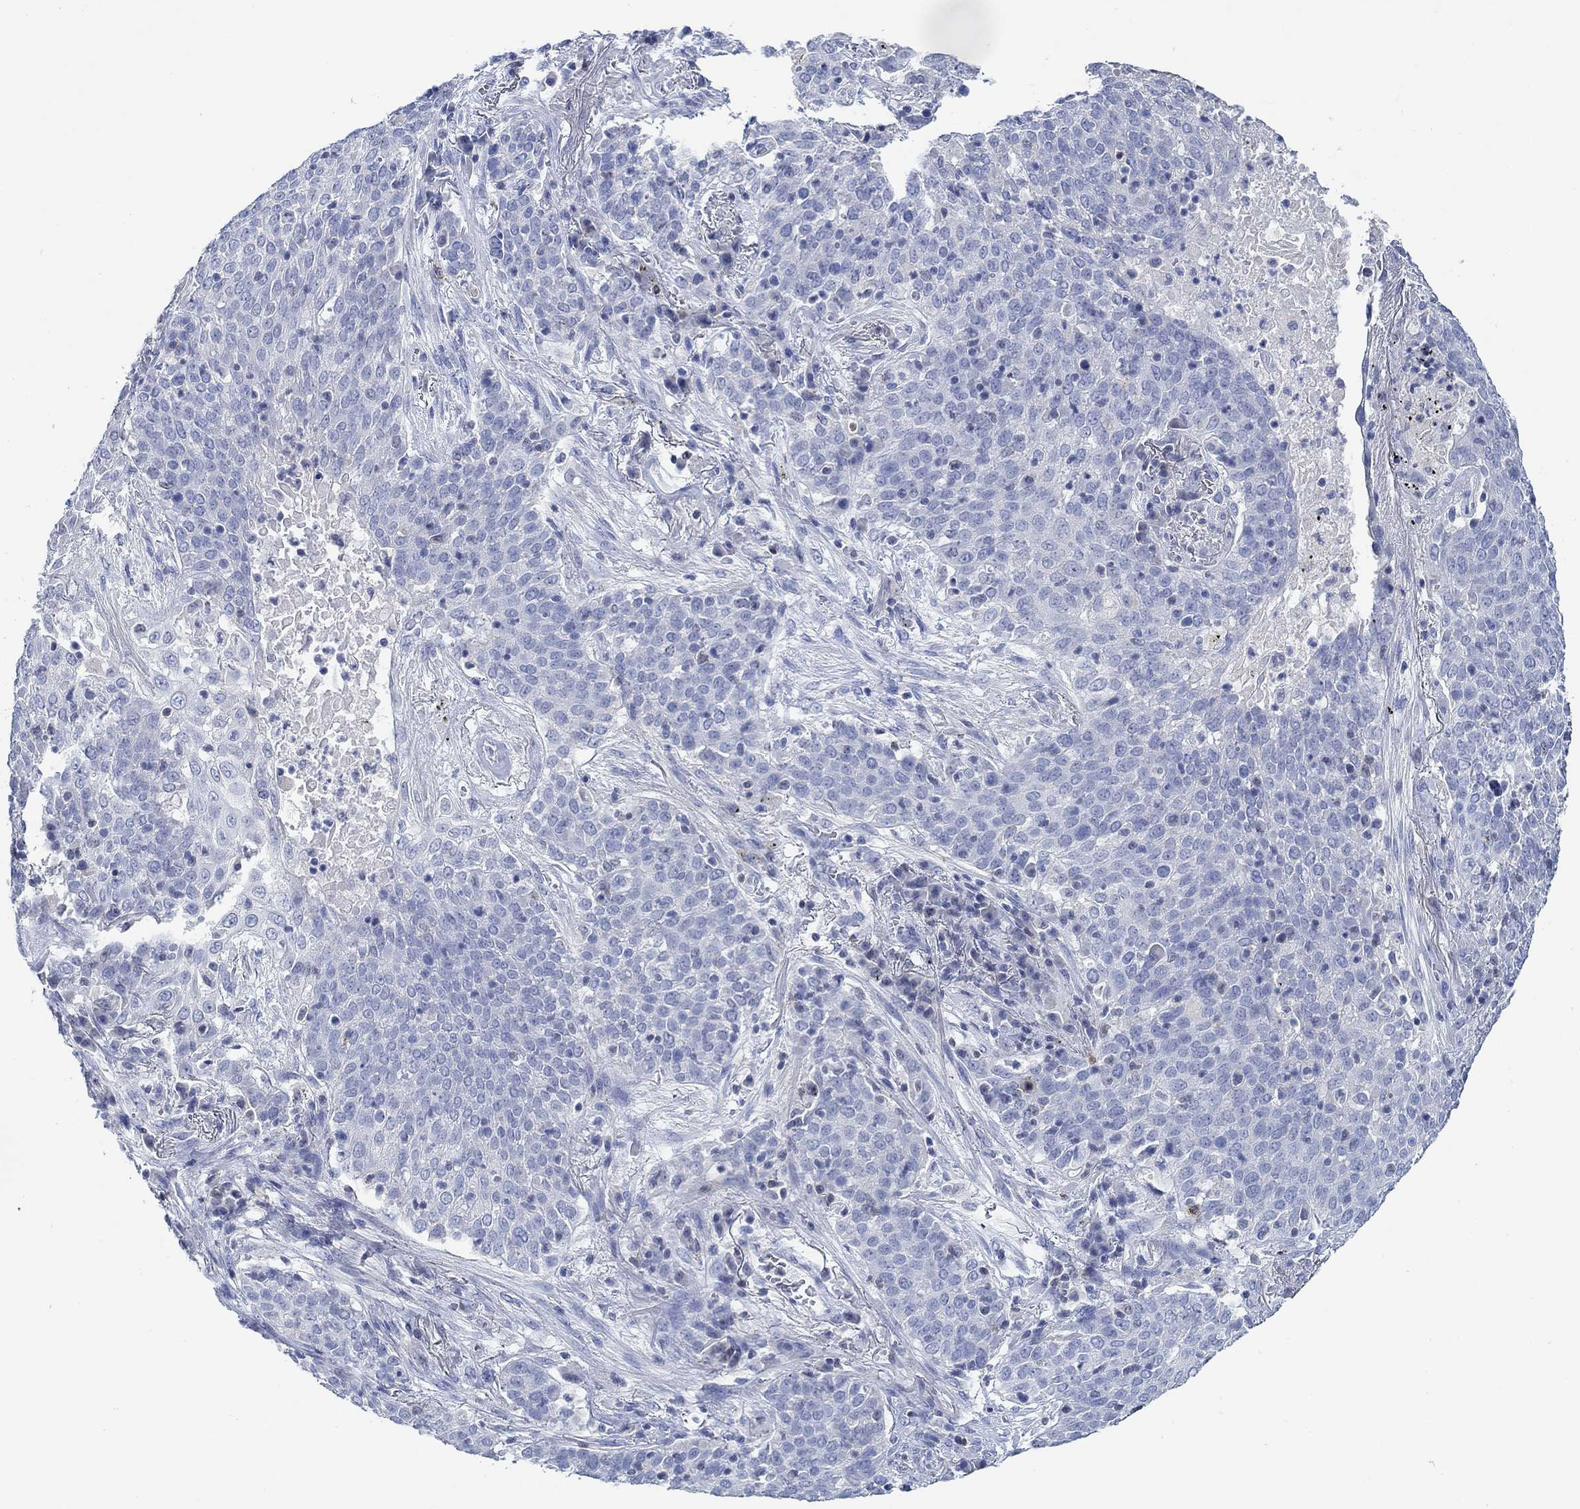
{"staining": {"intensity": "negative", "quantity": "none", "location": "none"}, "tissue": "lung cancer", "cell_type": "Tumor cells", "image_type": "cancer", "snomed": [{"axis": "morphology", "description": "Squamous cell carcinoma, NOS"}, {"axis": "topography", "description": "Lung"}], "caption": "This is a image of immunohistochemistry staining of lung cancer (squamous cell carcinoma), which shows no expression in tumor cells. The staining is performed using DAB (3,3'-diaminobenzidine) brown chromogen with nuclei counter-stained in using hematoxylin.", "gene": "PPP1R17", "patient": {"sex": "male", "age": 82}}